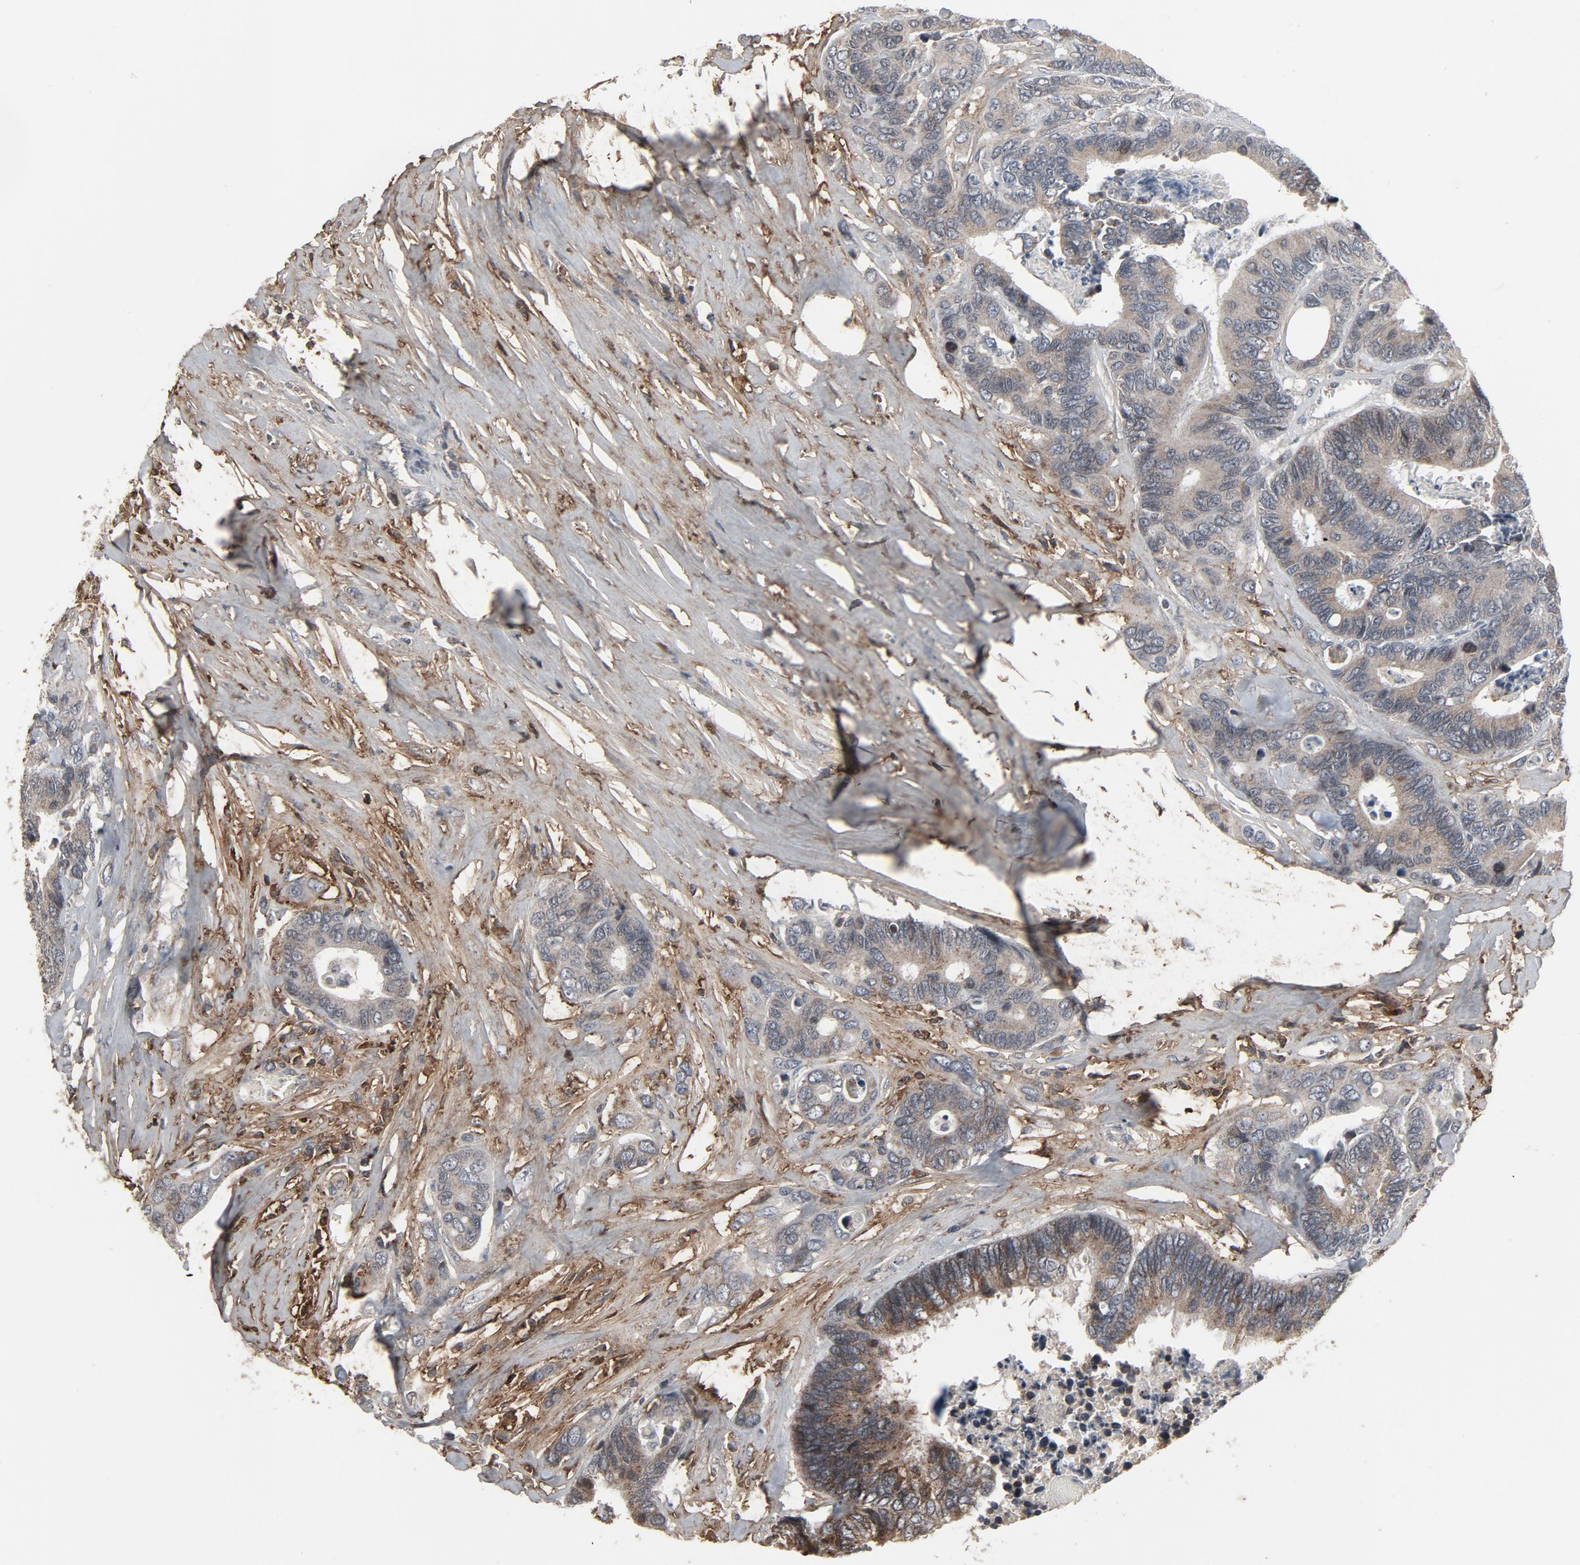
{"staining": {"intensity": "negative", "quantity": "none", "location": "none"}, "tissue": "colorectal cancer", "cell_type": "Tumor cells", "image_type": "cancer", "snomed": [{"axis": "morphology", "description": "Adenocarcinoma, NOS"}, {"axis": "topography", "description": "Rectum"}], "caption": "Protein analysis of colorectal cancer reveals no significant staining in tumor cells. Nuclei are stained in blue.", "gene": "PDZD4", "patient": {"sex": "male", "age": 55}}